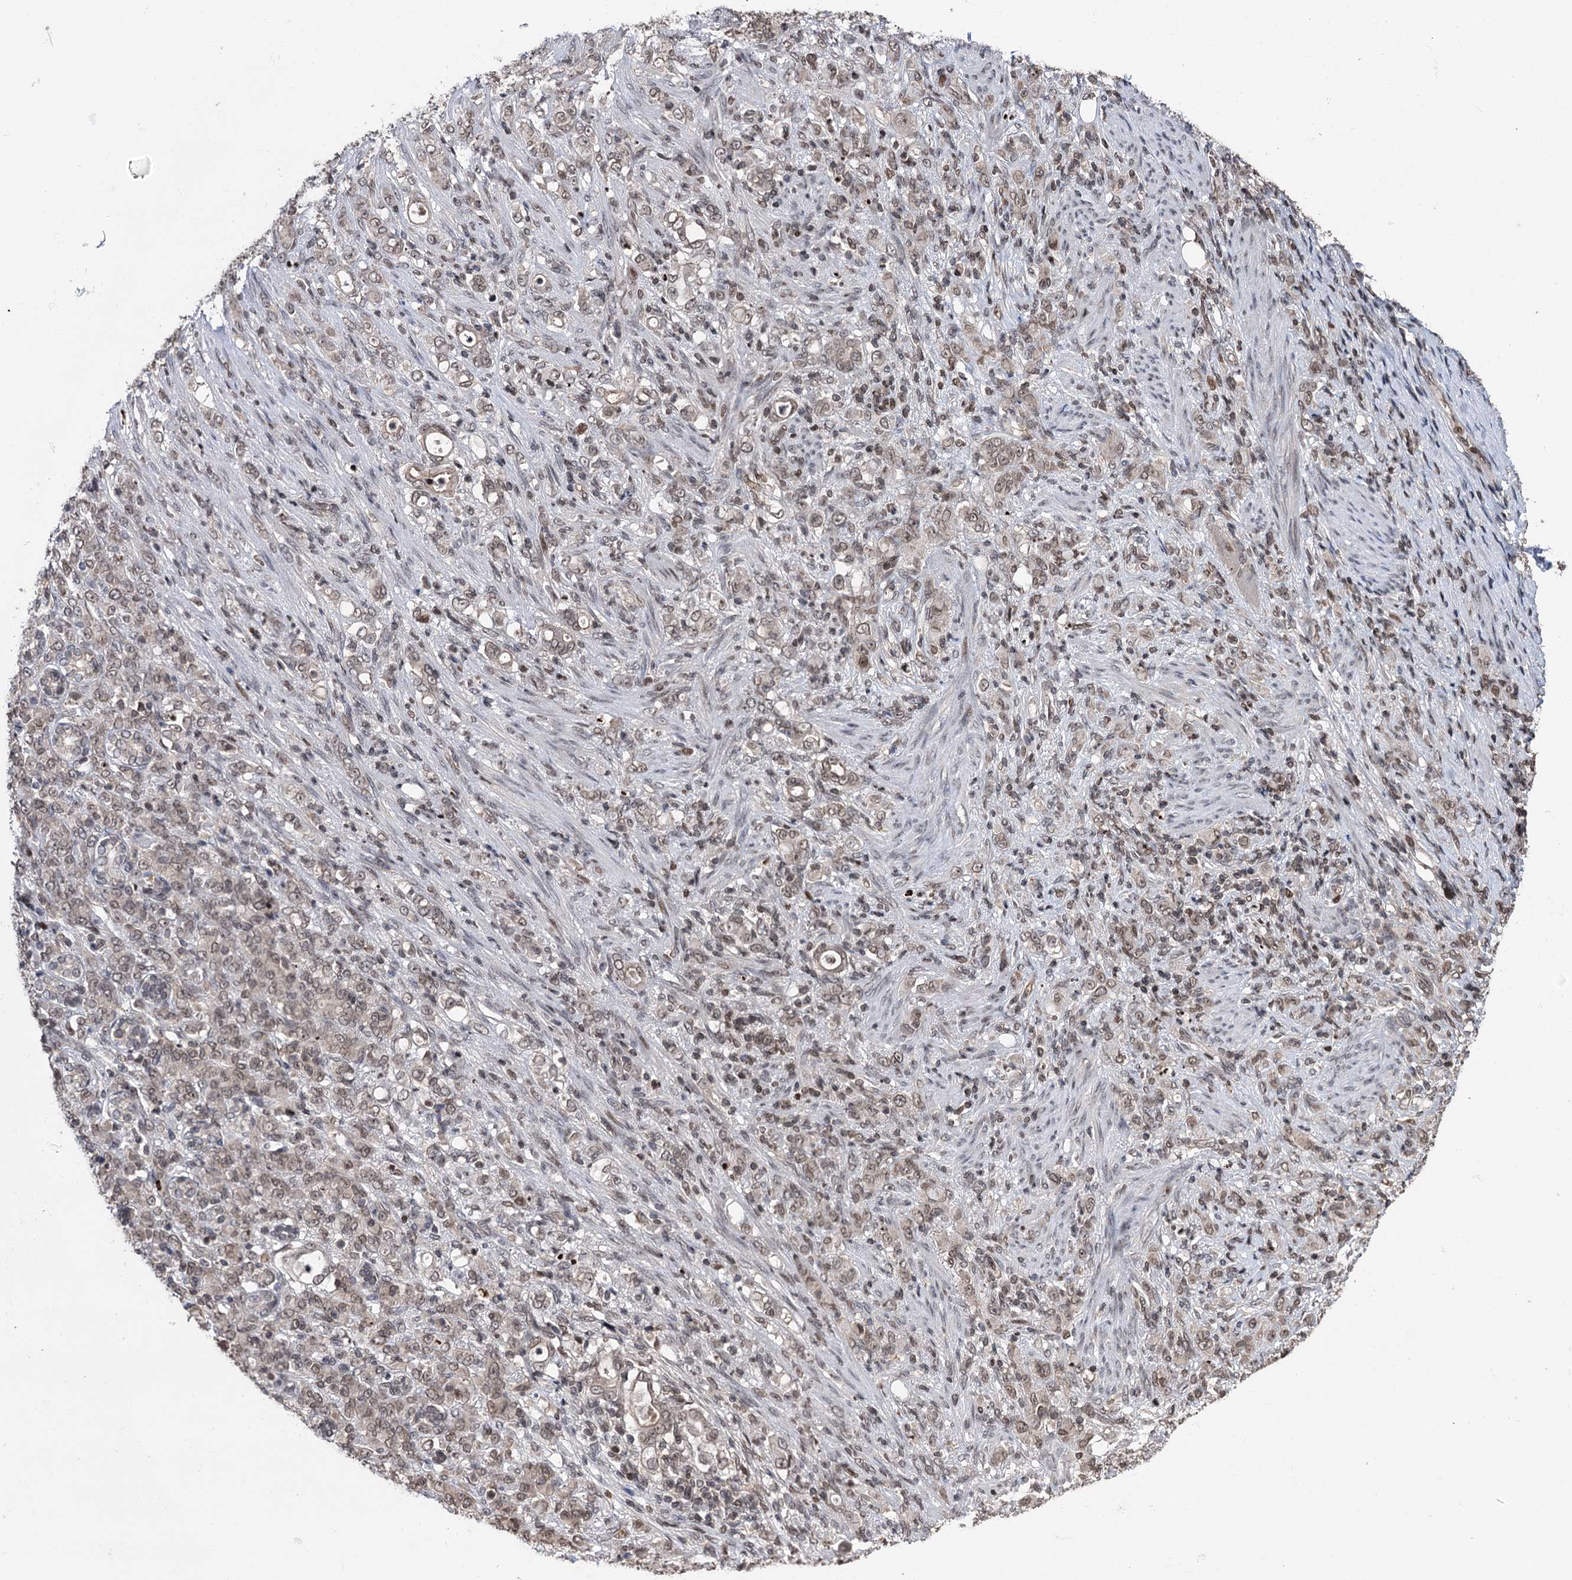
{"staining": {"intensity": "weak", "quantity": ">75%", "location": "nuclear"}, "tissue": "stomach cancer", "cell_type": "Tumor cells", "image_type": "cancer", "snomed": [{"axis": "morphology", "description": "Adenocarcinoma, NOS"}, {"axis": "topography", "description": "Stomach"}], "caption": "Immunohistochemistry (IHC) (DAB) staining of human stomach adenocarcinoma demonstrates weak nuclear protein positivity in about >75% of tumor cells. (brown staining indicates protein expression, while blue staining denotes nuclei).", "gene": "CCDC77", "patient": {"sex": "female", "age": 79}}